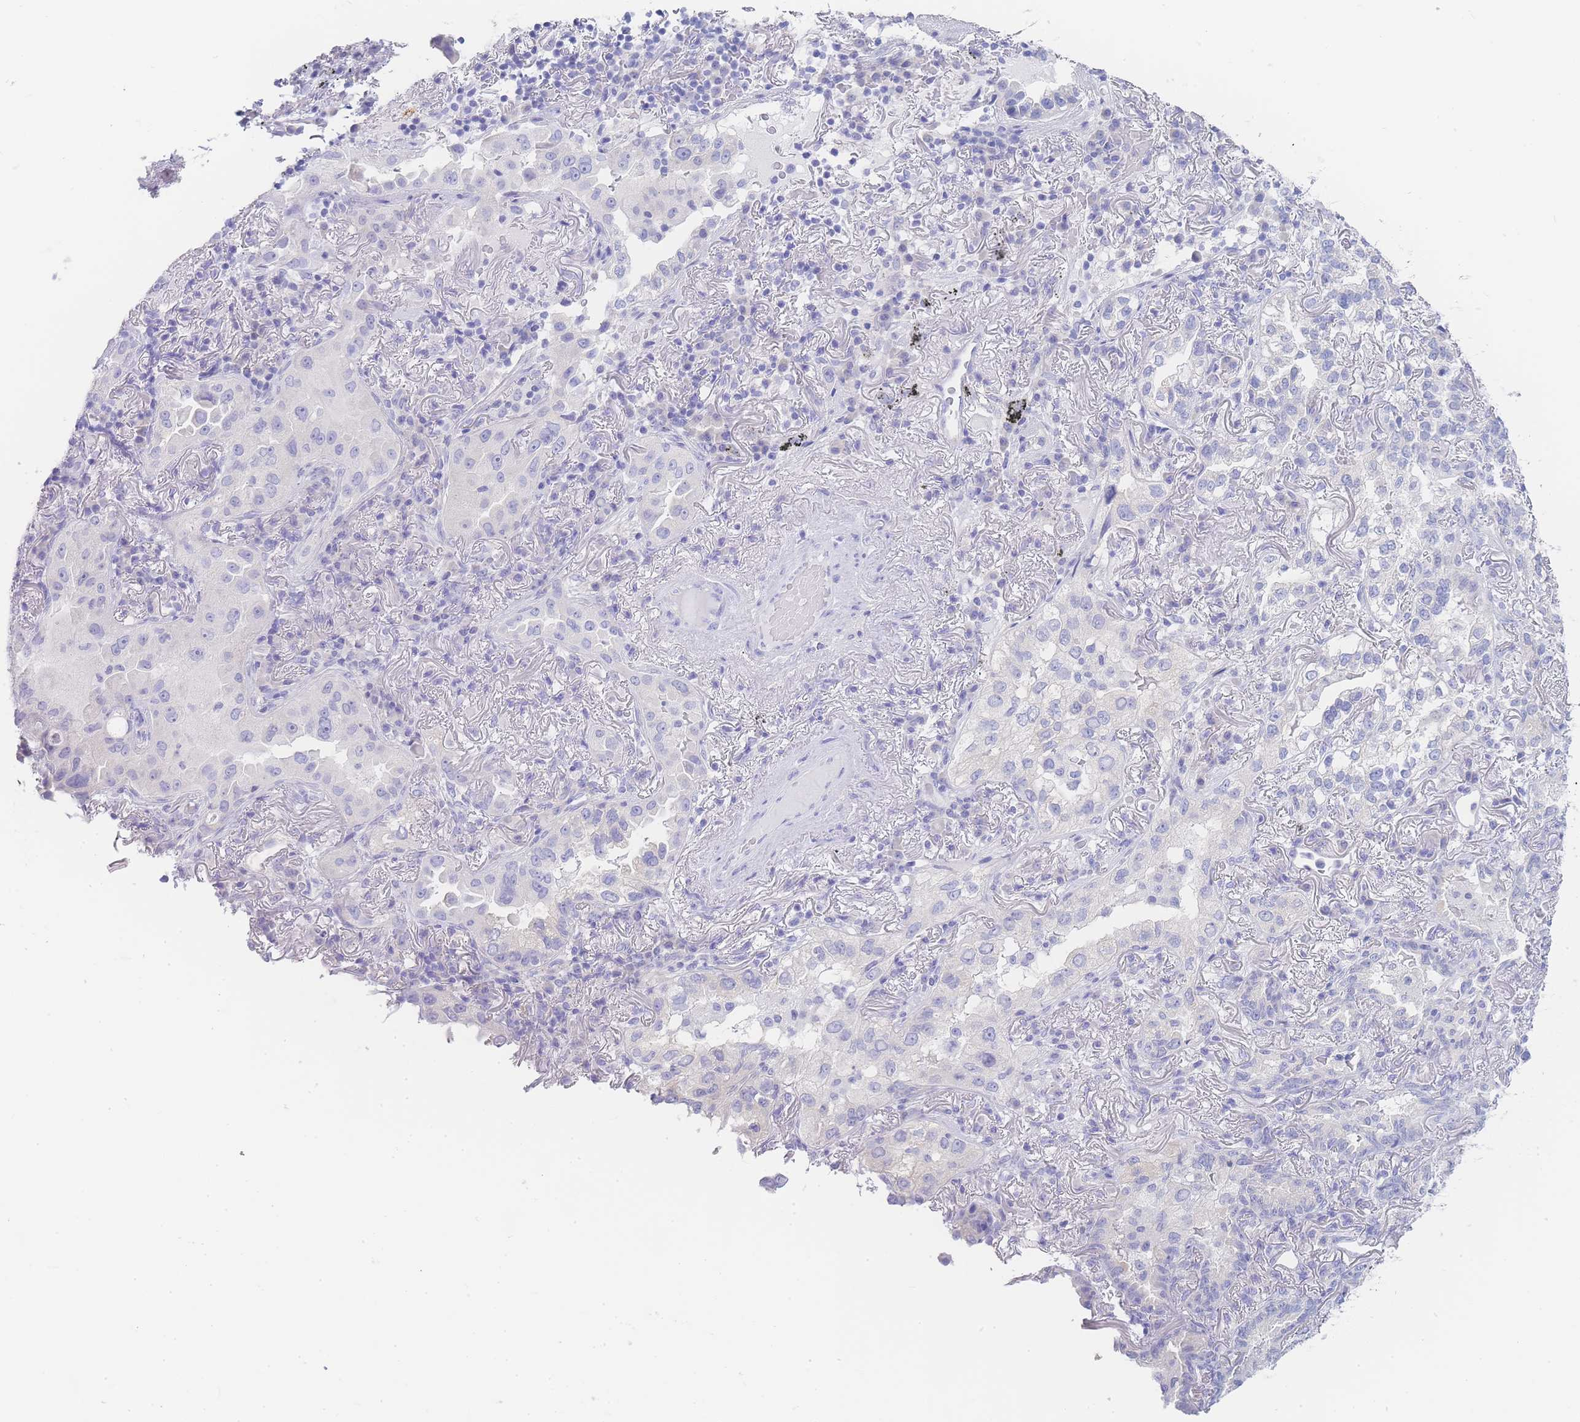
{"staining": {"intensity": "negative", "quantity": "none", "location": "none"}, "tissue": "lung cancer", "cell_type": "Tumor cells", "image_type": "cancer", "snomed": [{"axis": "morphology", "description": "Adenocarcinoma, NOS"}, {"axis": "topography", "description": "Lung"}], "caption": "The immunohistochemistry image has no significant expression in tumor cells of lung cancer (adenocarcinoma) tissue.", "gene": "LZTFL1", "patient": {"sex": "female", "age": 69}}